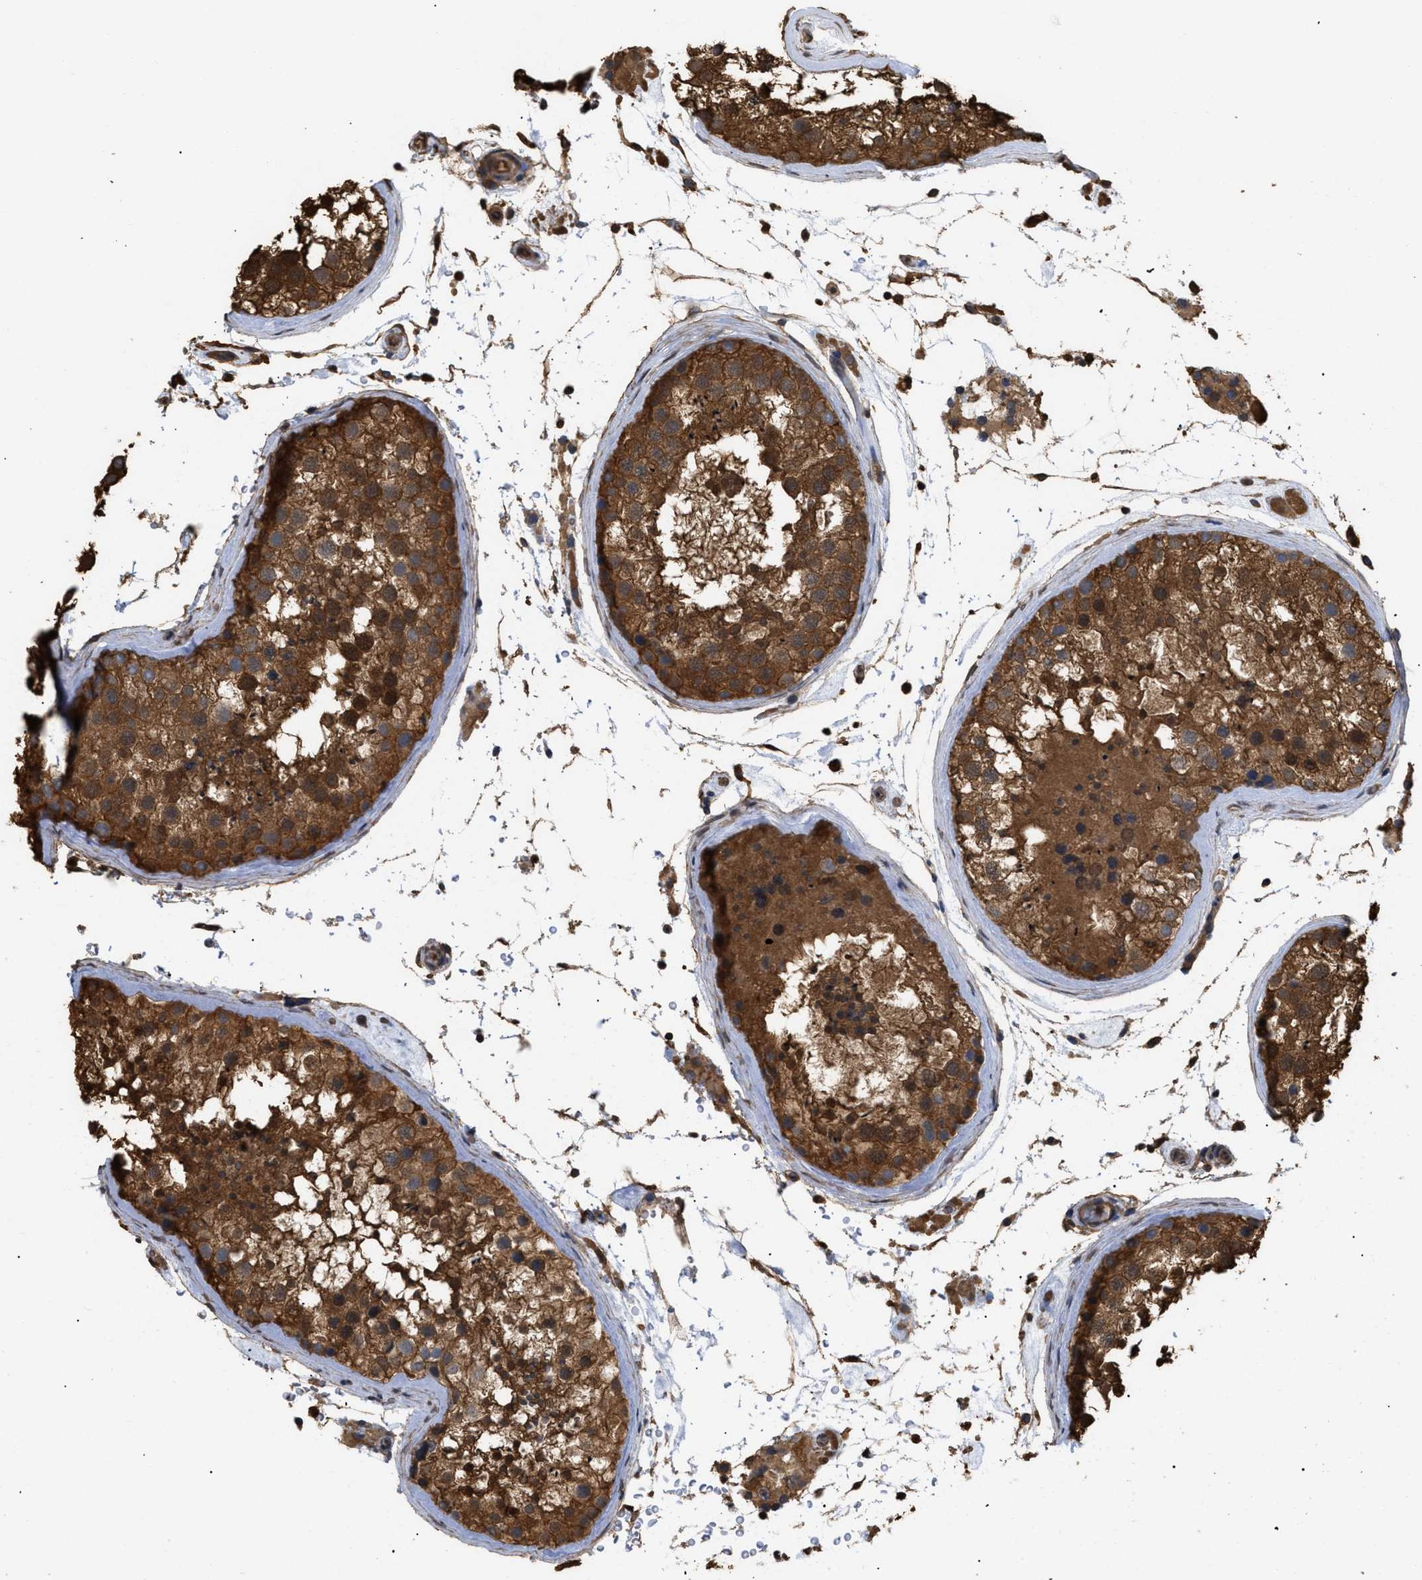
{"staining": {"intensity": "strong", "quantity": ">75%", "location": "cytoplasmic/membranous"}, "tissue": "testis", "cell_type": "Cells in seminiferous ducts", "image_type": "normal", "snomed": [{"axis": "morphology", "description": "Normal tissue, NOS"}, {"axis": "topography", "description": "Testis"}], "caption": "This photomicrograph shows normal testis stained with immunohistochemistry (IHC) to label a protein in brown. The cytoplasmic/membranous of cells in seminiferous ducts show strong positivity for the protein. Nuclei are counter-stained blue.", "gene": "CALM1", "patient": {"sex": "male", "age": 46}}